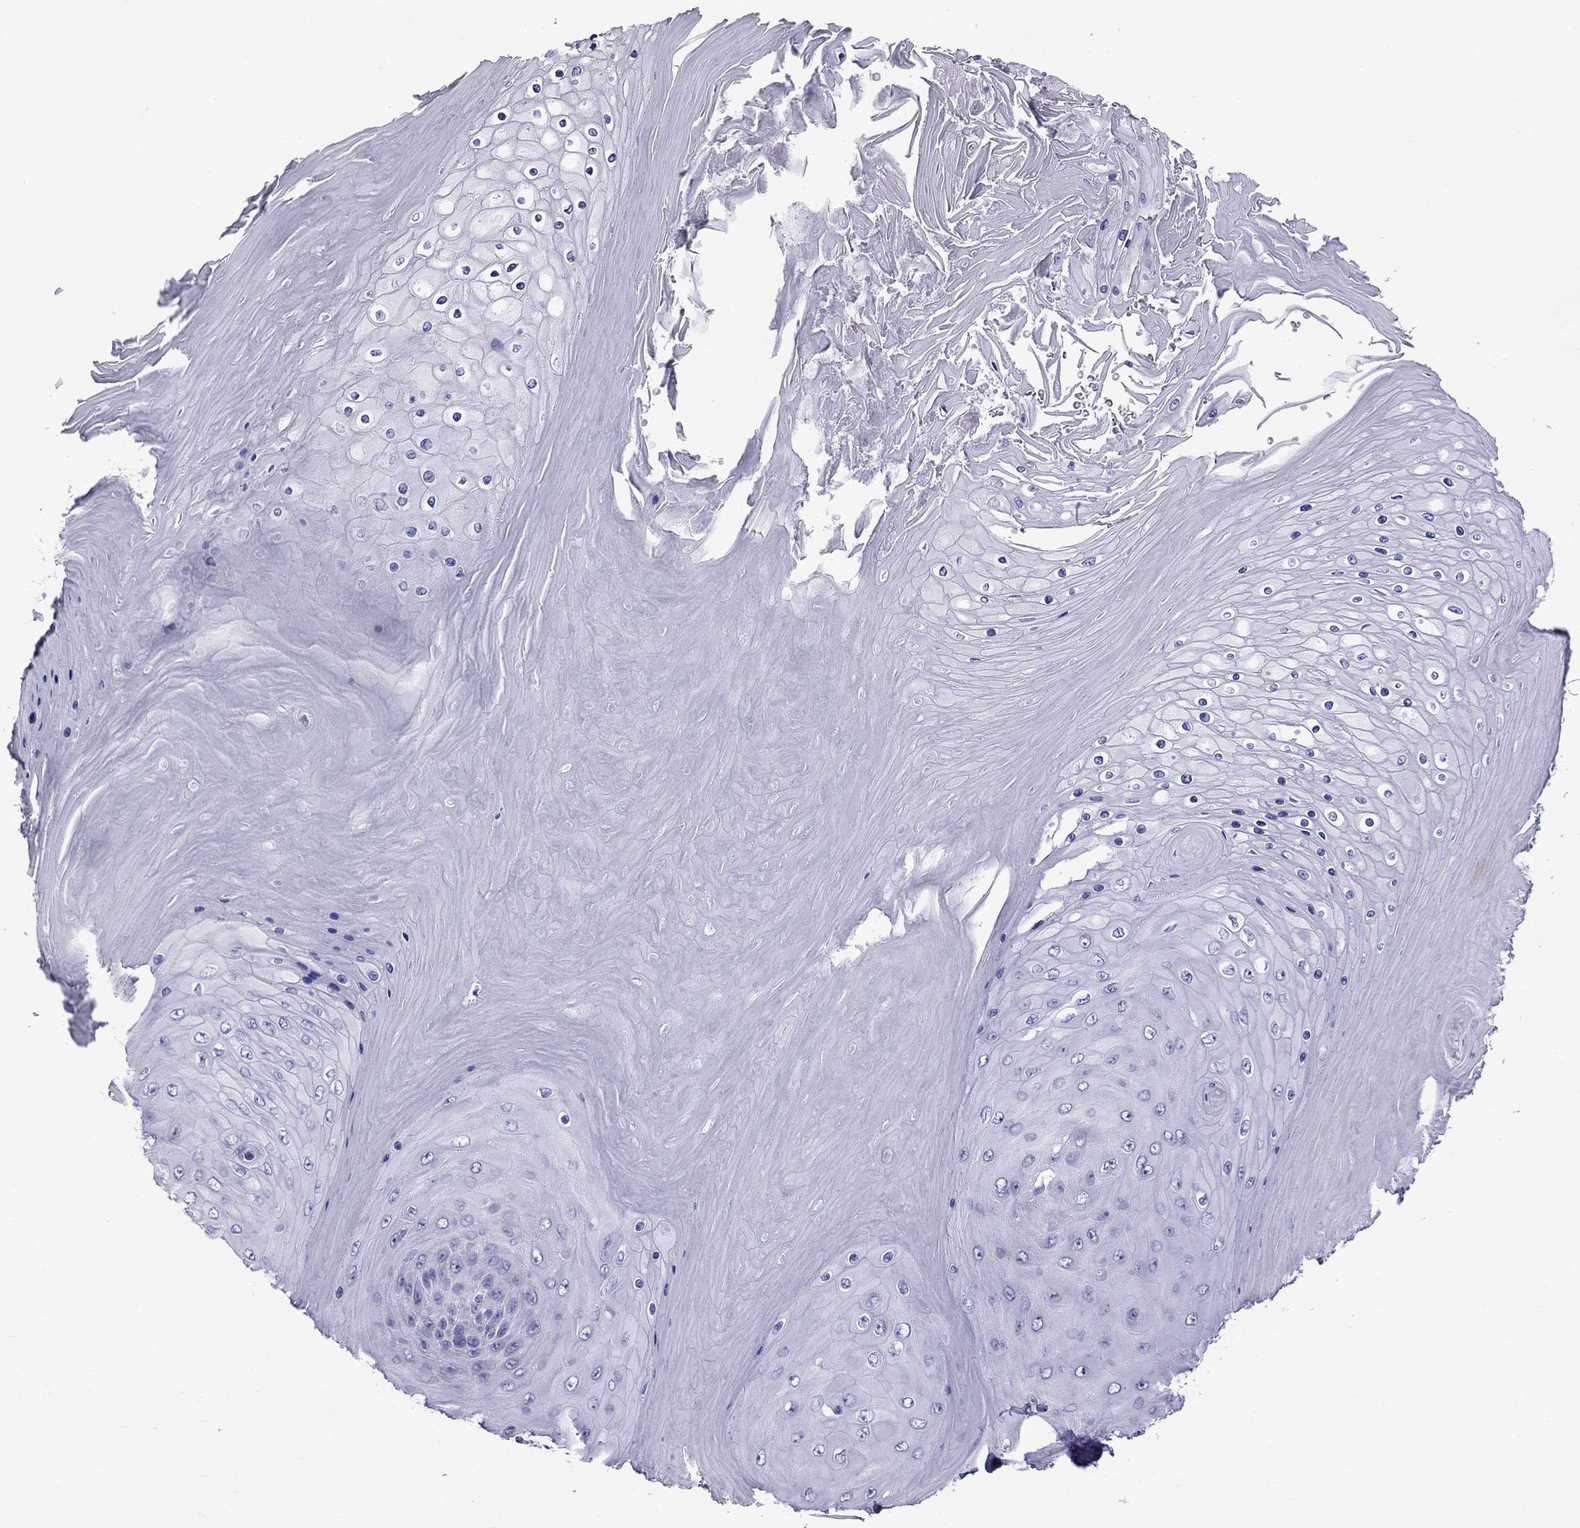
{"staining": {"intensity": "negative", "quantity": "none", "location": "none"}, "tissue": "skin cancer", "cell_type": "Tumor cells", "image_type": "cancer", "snomed": [{"axis": "morphology", "description": "Squamous cell carcinoma, NOS"}, {"axis": "topography", "description": "Skin"}], "caption": "There is no significant expression in tumor cells of squamous cell carcinoma (skin).", "gene": "TTLL13", "patient": {"sex": "male", "age": 62}}